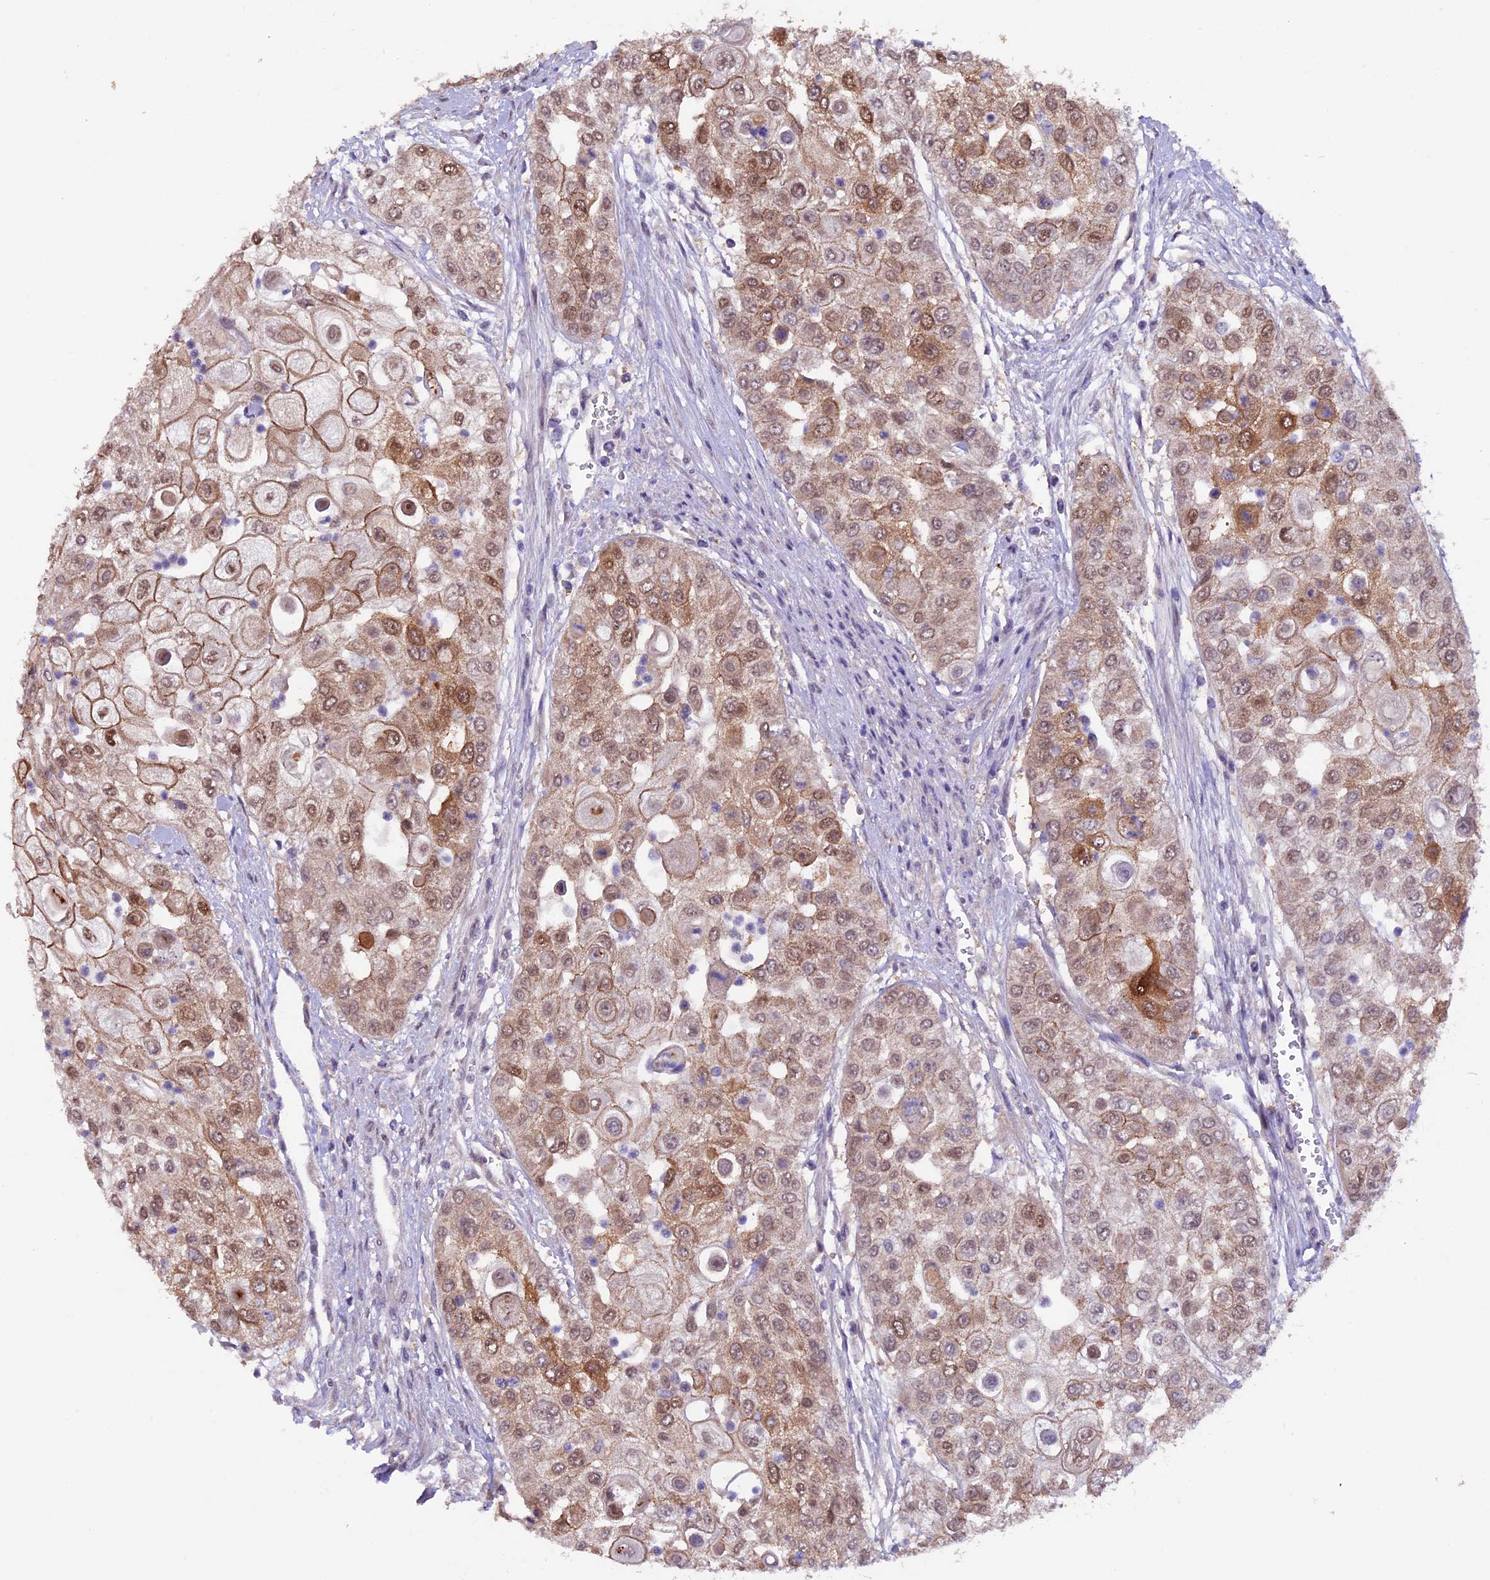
{"staining": {"intensity": "moderate", "quantity": ">75%", "location": "cytoplasmic/membranous,nuclear"}, "tissue": "urothelial cancer", "cell_type": "Tumor cells", "image_type": "cancer", "snomed": [{"axis": "morphology", "description": "Urothelial carcinoma, High grade"}, {"axis": "topography", "description": "Urinary bladder"}], "caption": "A histopathology image of high-grade urothelial carcinoma stained for a protein exhibits moderate cytoplasmic/membranous and nuclear brown staining in tumor cells. Nuclei are stained in blue.", "gene": "XKR7", "patient": {"sex": "female", "age": 79}}